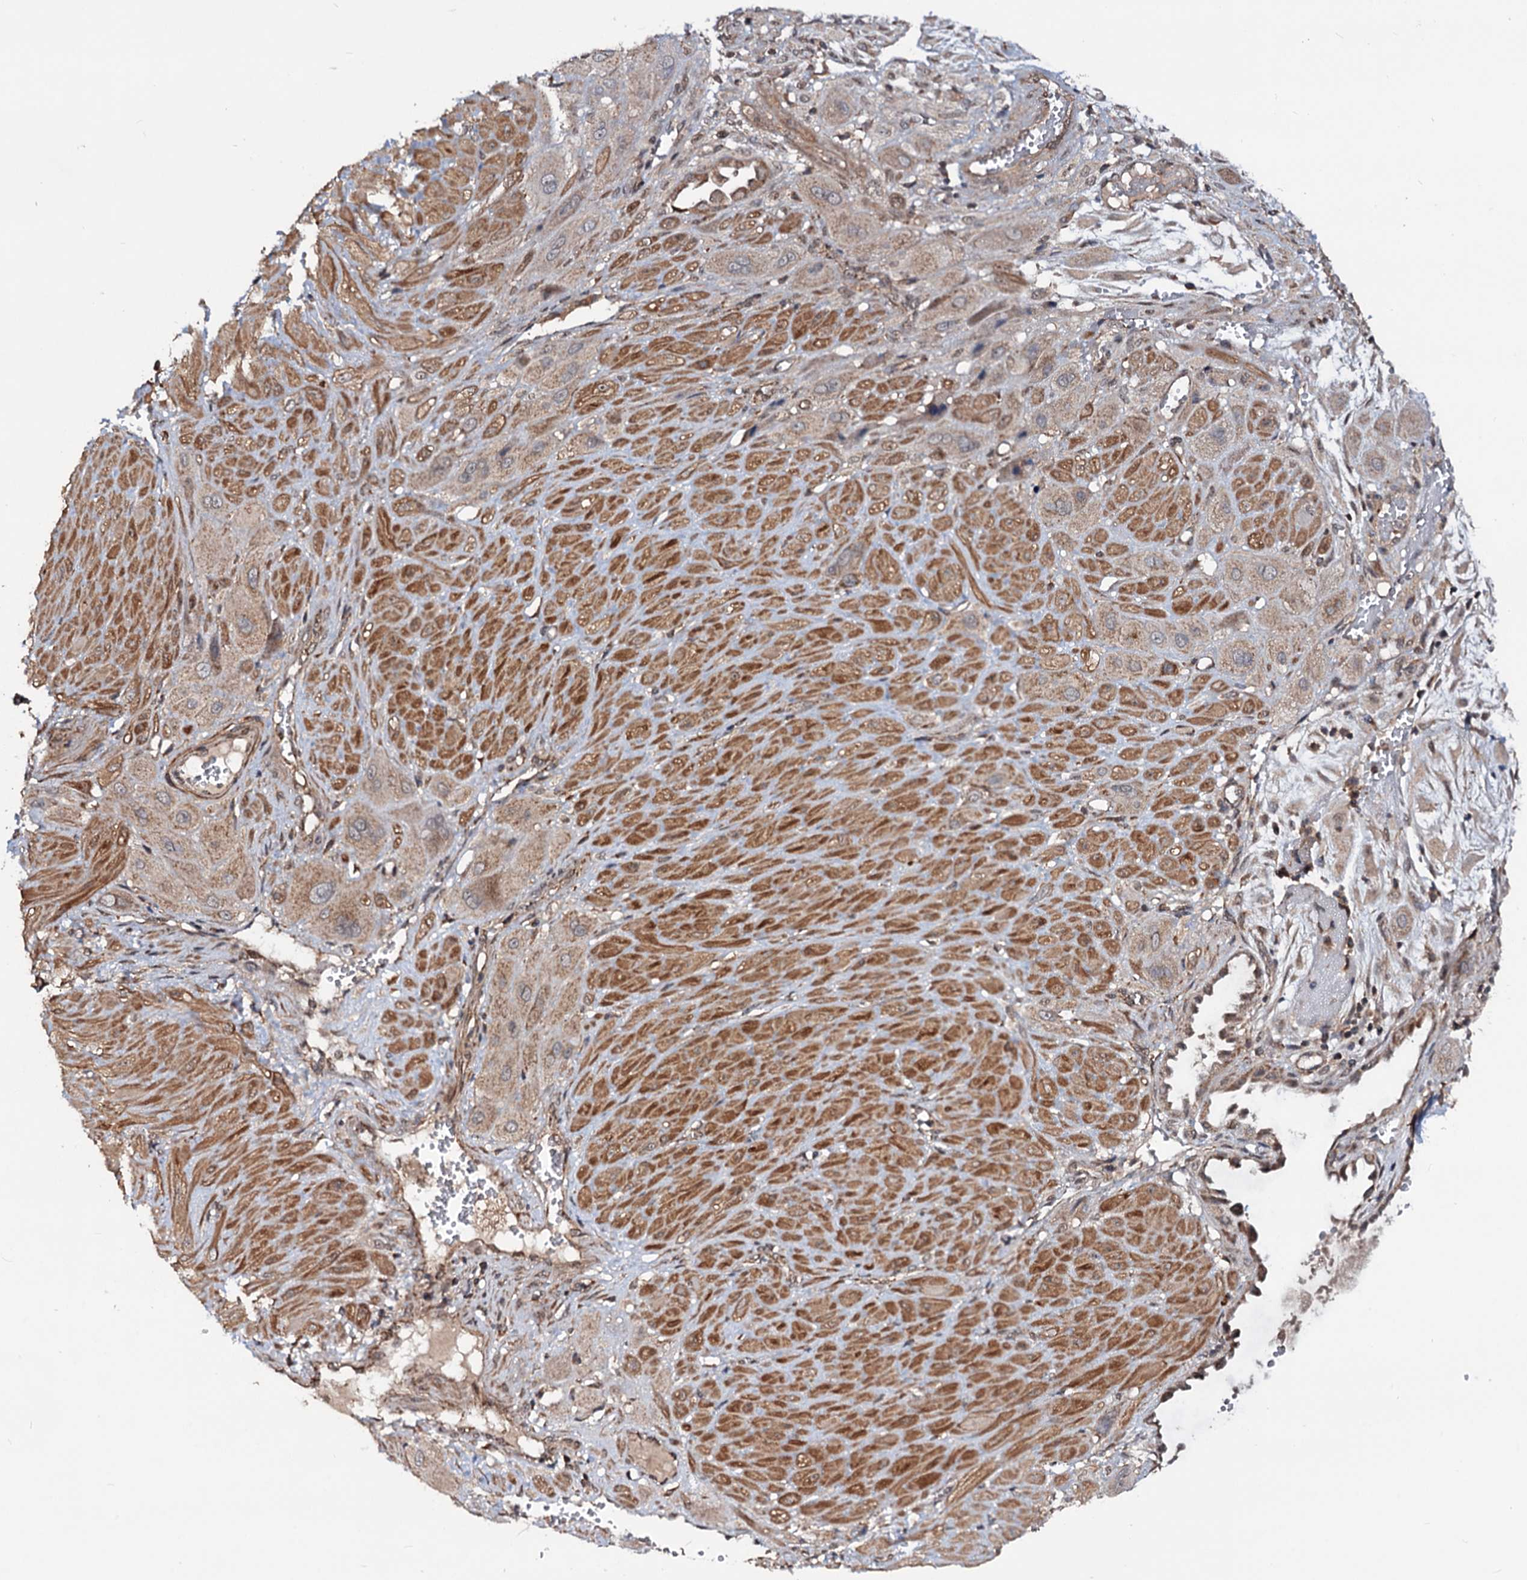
{"staining": {"intensity": "weak", "quantity": ">75%", "location": "cytoplasmic/membranous"}, "tissue": "cervical cancer", "cell_type": "Tumor cells", "image_type": "cancer", "snomed": [{"axis": "morphology", "description": "Squamous cell carcinoma, NOS"}, {"axis": "topography", "description": "Cervix"}], "caption": "Immunohistochemistry (IHC) staining of cervical cancer (squamous cell carcinoma), which reveals low levels of weak cytoplasmic/membranous staining in about >75% of tumor cells indicating weak cytoplasmic/membranous protein staining. The staining was performed using DAB (3,3'-diaminobenzidine) (brown) for protein detection and nuclei were counterstained in hematoxylin (blue).", "gene": "CEP76", "patient": {"sex": "female", "age": 34}}